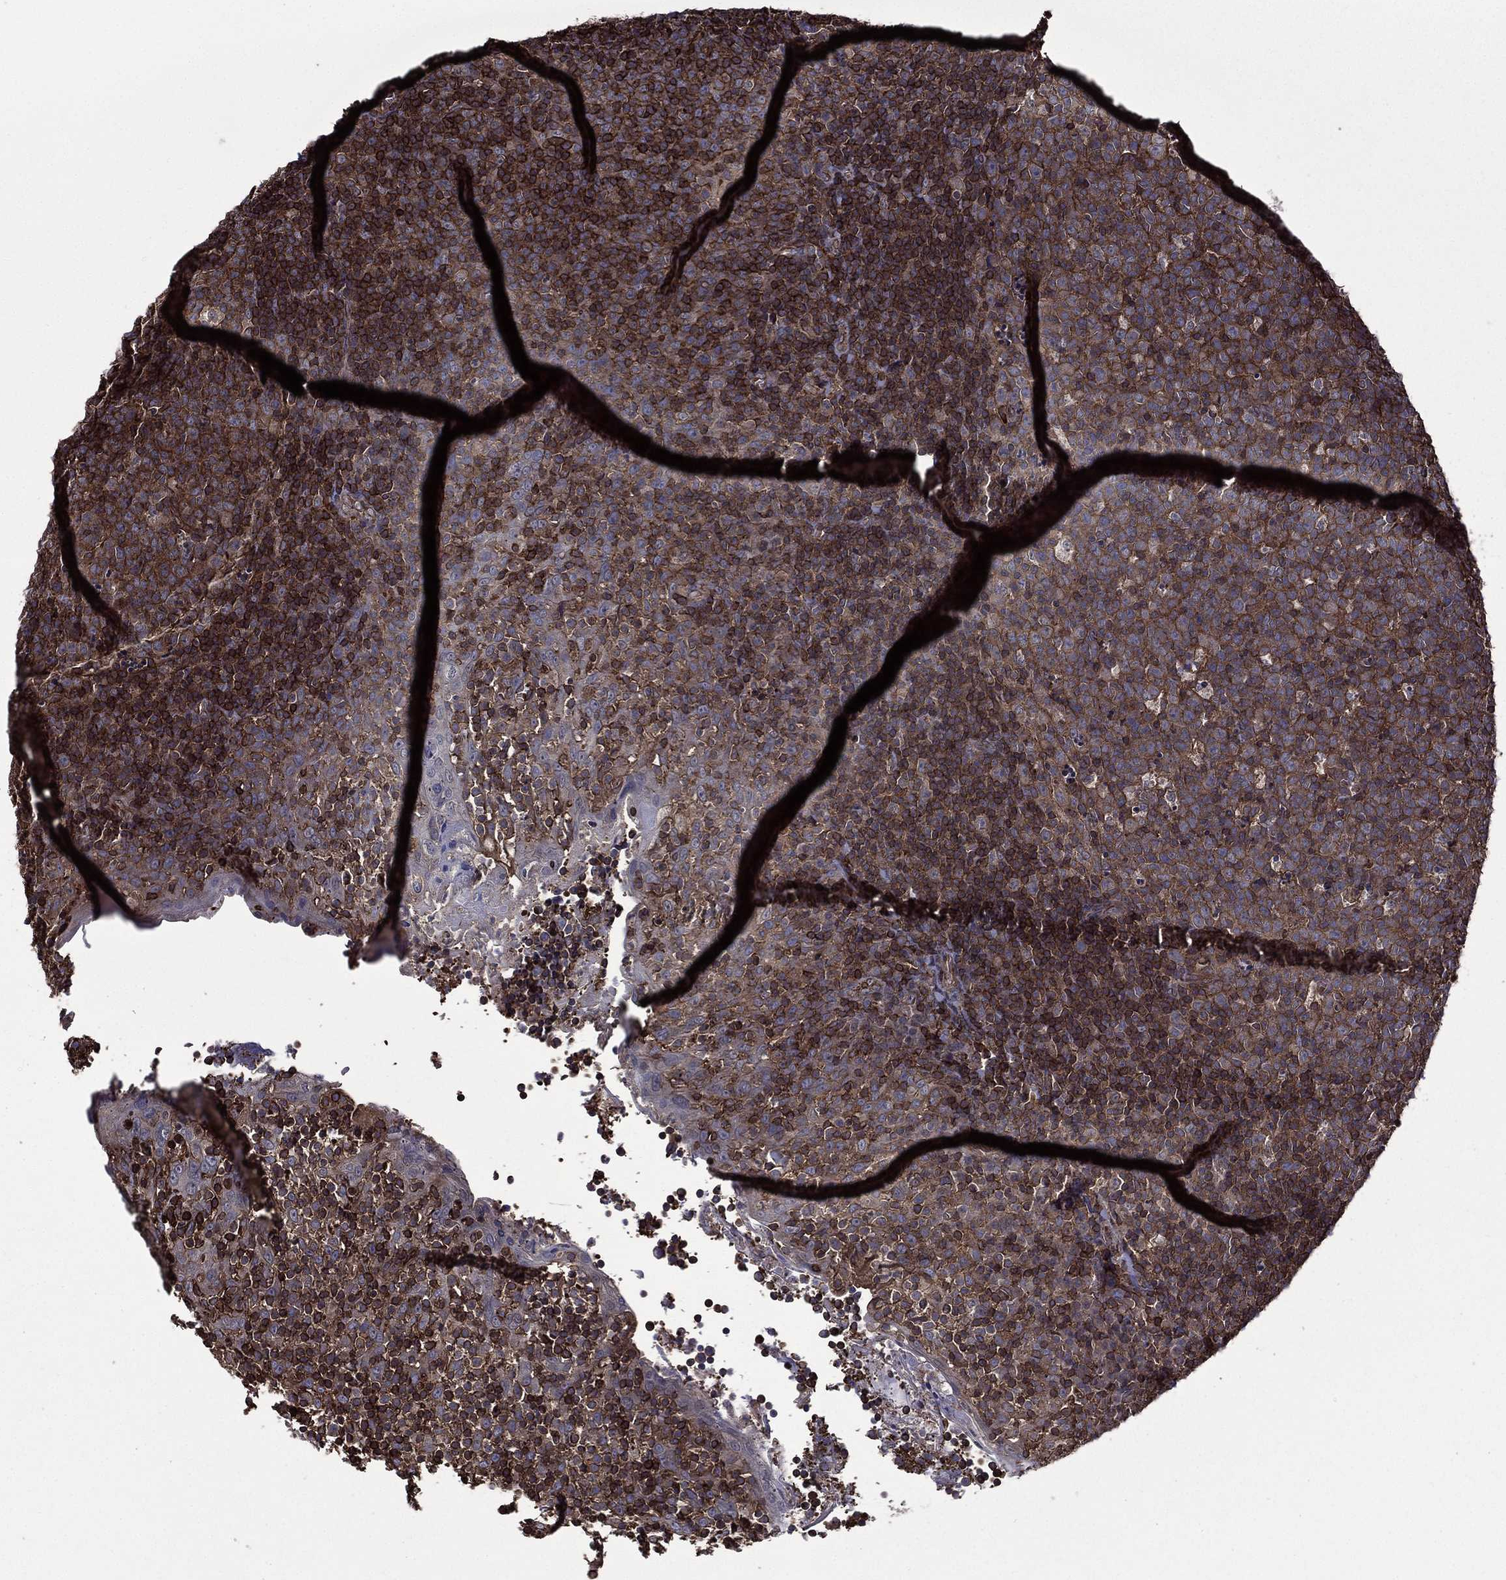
{"staining": {"intensity": "moderate", "quantity": ">75%", "location": "cytoplasmic/membranous"}, "tissue": "tonsil", "cell_type": "Germinal center cells", "image_type": "normal", "snomed": [{"axis": "morphology", "description": "Normal tissue, NOS"}, {"axis": "topography", "description": "Tonsil"}], "caption": "Protein positivity by IHC shows moderate cytoplasmic/membranous expression in approximately >75% of germinal center cells in benign tonsil.", "gene": "PLPP3", "patient": {"sex": "female", "age": 5}}